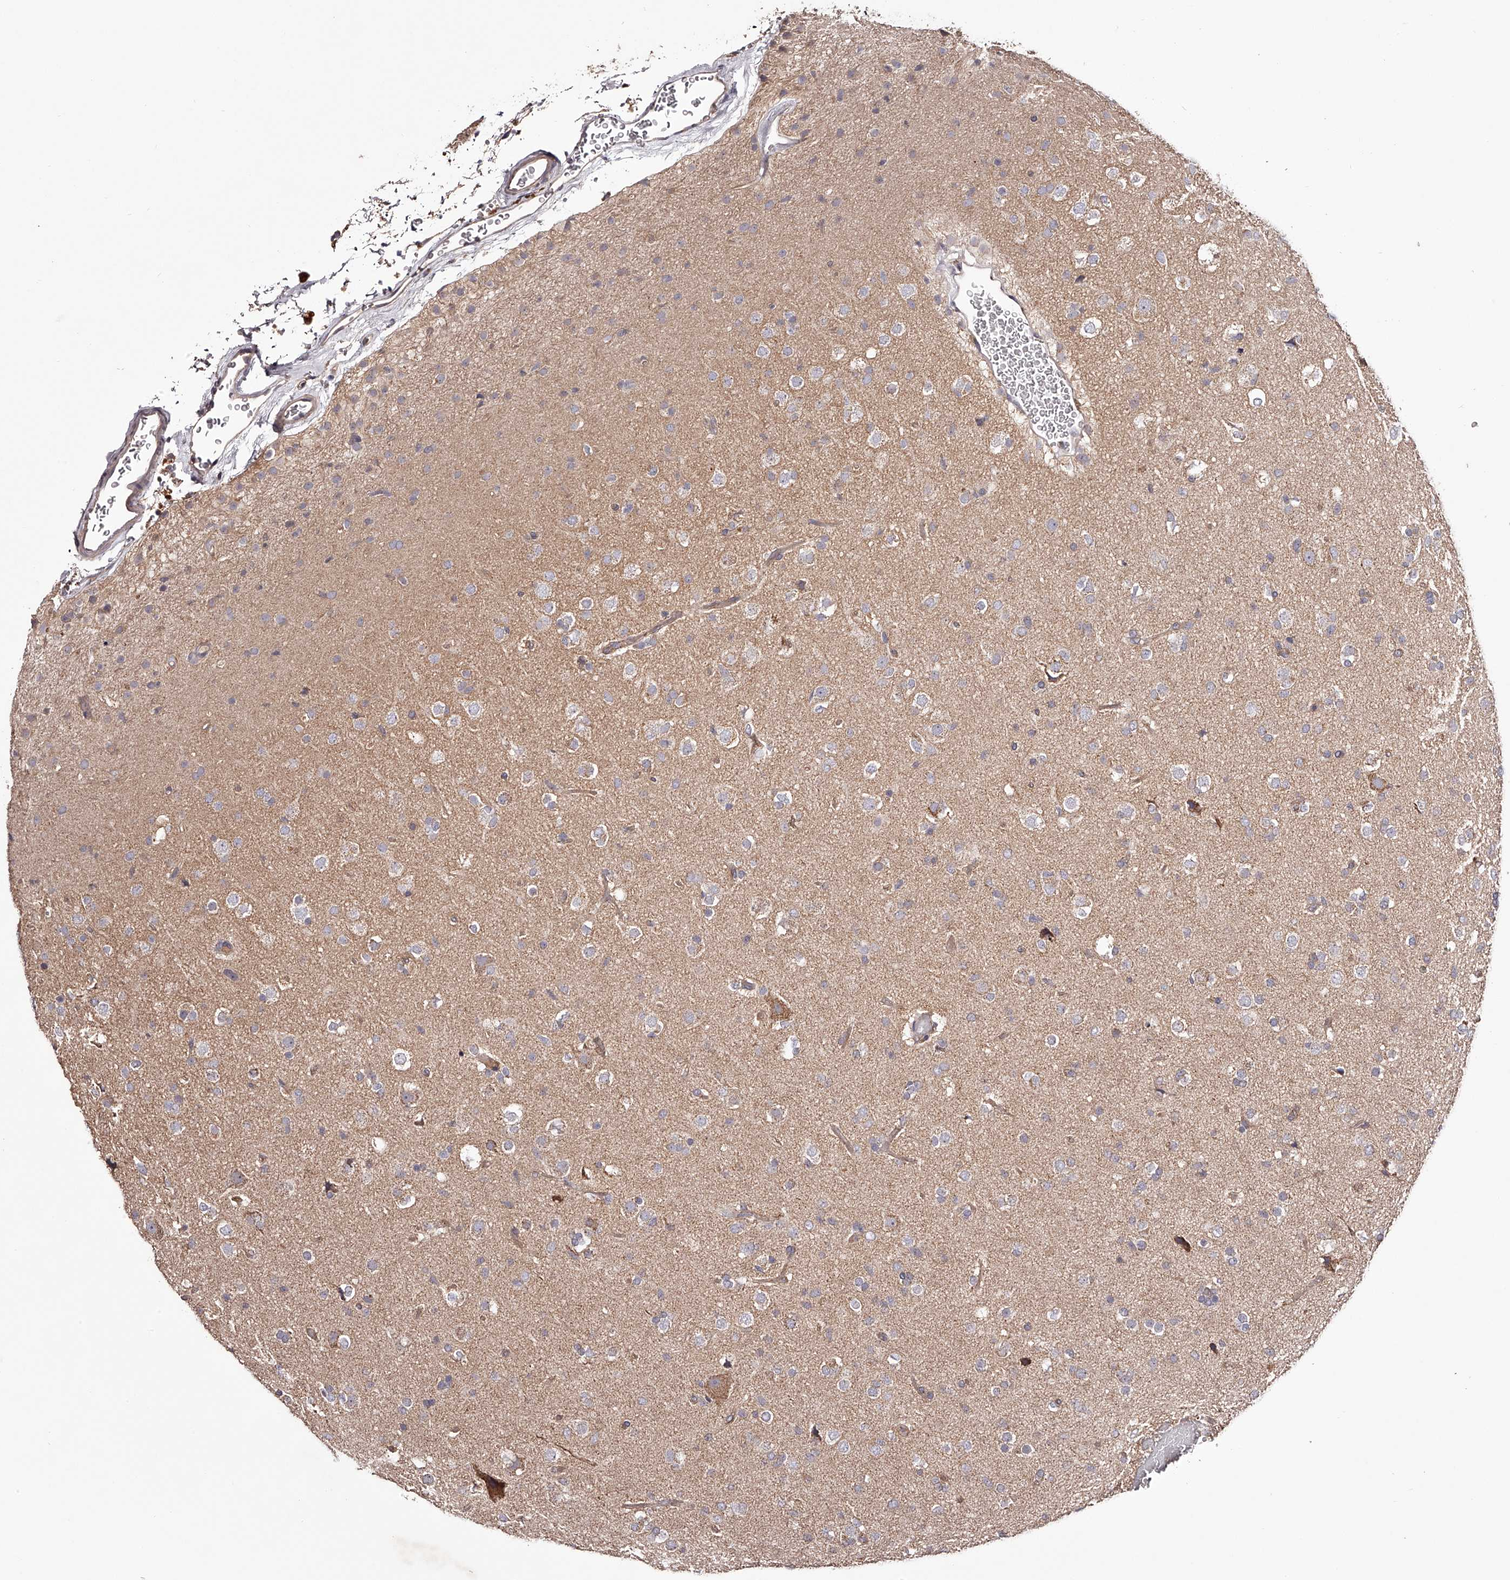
{"staining": {"intensity": "negative", "quantity": "none", "location": "none"}, "tissue": "glioma", "cell_type": "Tumor cells", "image_type": "cancer", "snomed": [{"axis": "morphology", "description": "Glioma, malignant, Low grade"}, {"axis": "topography", "description": "Brain"}], "caption": "High magnification brightfield microscopy of glioma stained with DAB (brown) and counterstained with hematoxylin (blue): tumor cells show no significant staining.", "gene": "USP21", "patient": {"sex": "male", "age": 65}}